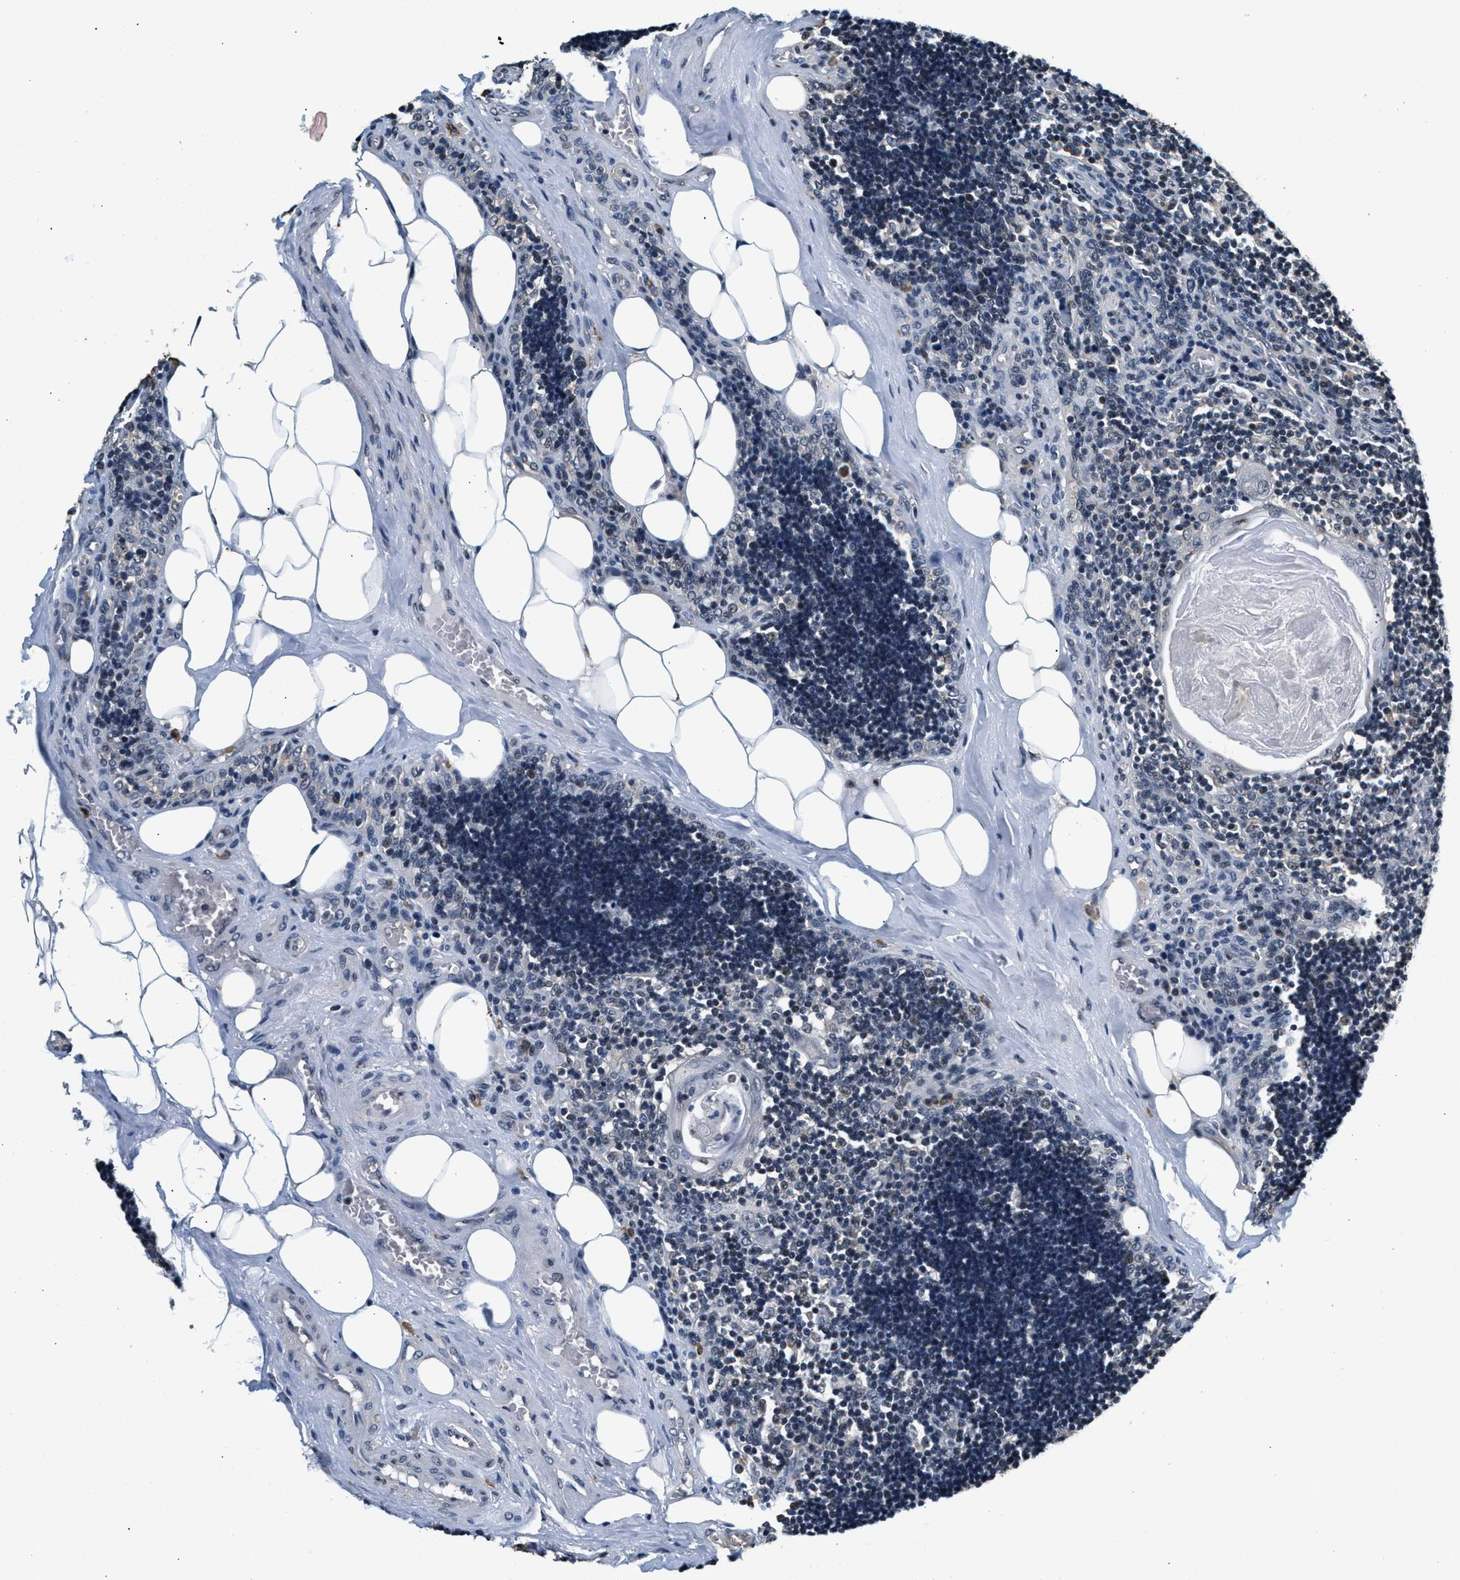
{"staining": {"intensity": "weak", "quantity": "<25%", "location": "nuclear"}, "tissue": "lymph node", "cell_type": "Germinal center cells", "image_type": "normal", "snomed": [{"axis": "morphology", "description": "Normal tissue, NOS"}, {"axis": "topography", "description": "Lymph node"}], "caption": "Immunohistochemistry (IHC) micrograph of benign lymph node: lymph node stained with DAB displays no significant protein staining in germinal center cells. Brightfield microscopy of IHC stained with DAB (3,3'-diaminobenzidine) (brown) and hematoxylin (blue), captured at high magnification.", "gene": "RBM33", "patient": {"sex": "male", "age": 33}}